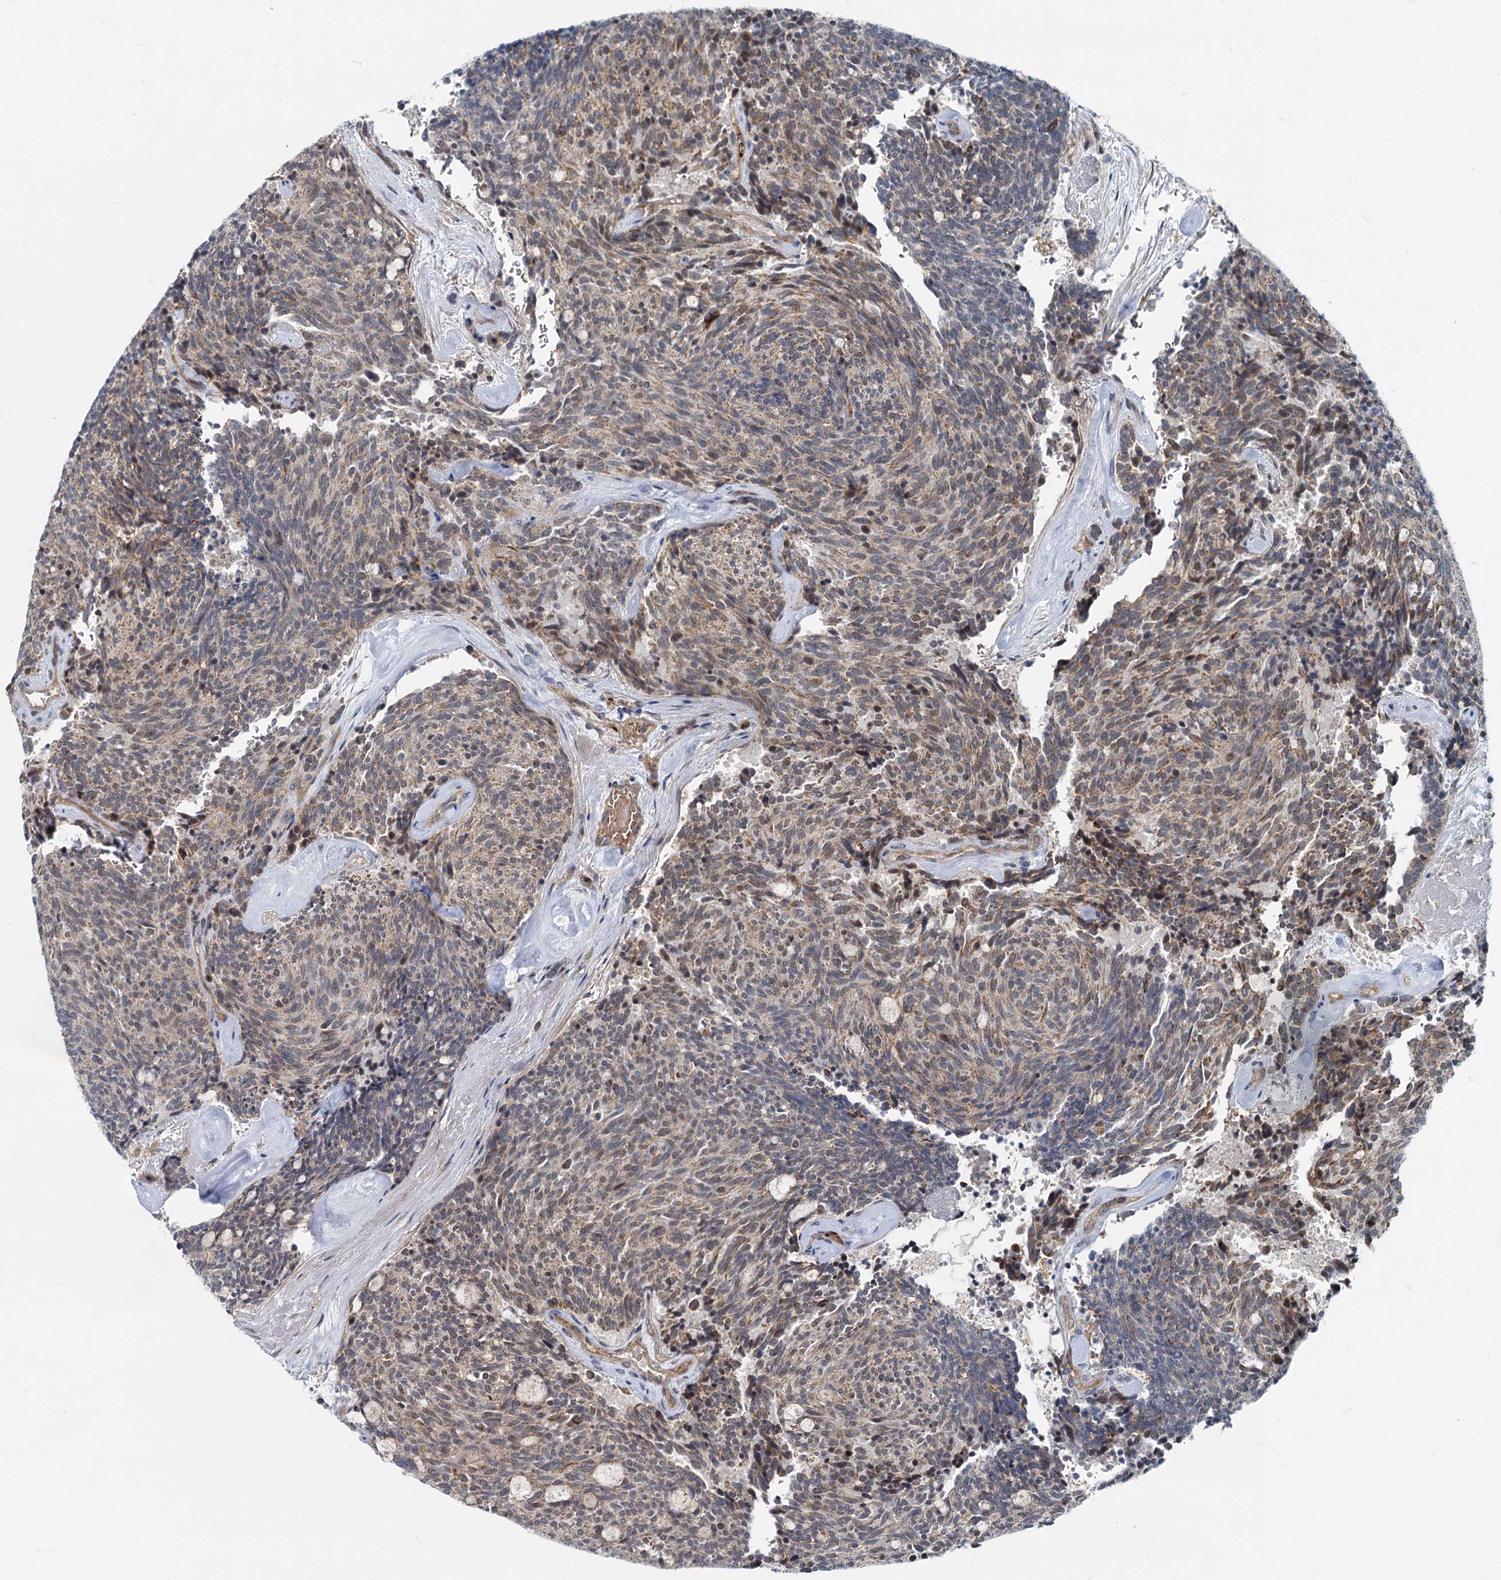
{"staining": {"intensity": "weak", "quantity": "25%-75%", "location": "cytoplasmic/membranous"}, "tissue": "carcinoid", "cell_type": "Tumor cells", "image_type": "cancer", "snomed": [{"axis": "morphology", "description": "Carcinoid, malignant, NOS"}, {"axis": "topography", "description": "Pancreas"}], "caption": "IHC image of neoplastic tissue: carcinoid stained using immunohistochemistry reveals low levels of weak protein expression localized specifically in the cytoplasmic/membranous of tumor cells, appearing as a cytoplasmic/membranous brown color.", "gene": "ADCY2", "patient": {"sex": "female", "age": 54}}